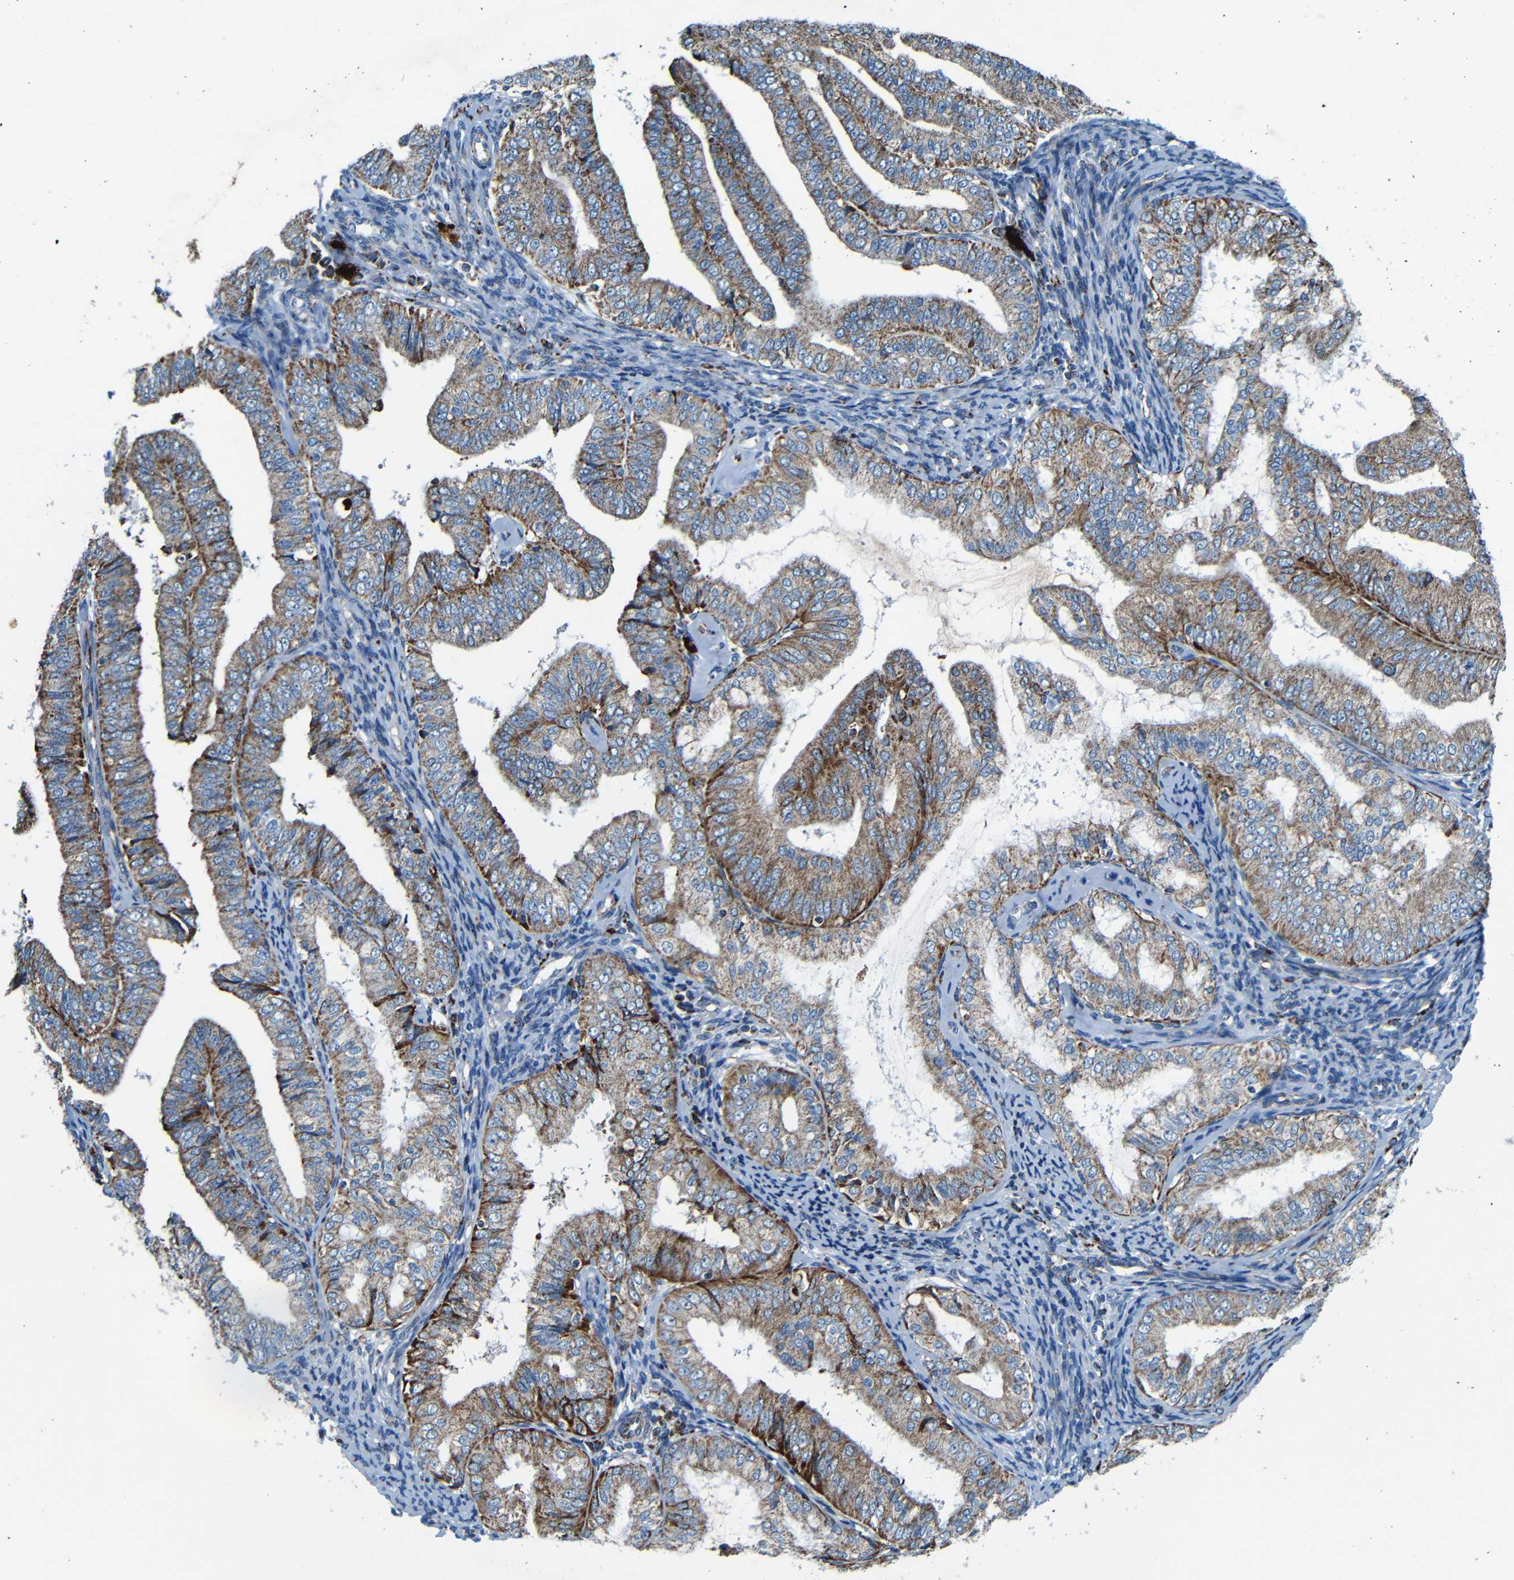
{"staining": {"intensity": "moderate", "quantity": ">75%", "location": "cytoplasmic/membranous"}, "tissue": "endometrial cancer", "cell_type": "Tumor cells", "image_type": "cancer", "snomed": [{"axis": "morphology", "description": "Adenocarcinoma, NOS"}, {"axis": "topography", "description": "Endometrium"}], "caption": "Brown immunohistochemical staining in human endometrial cancer (adenocarcinoma) exhibits moderate cytoplasmic/membranous expression in approximately >75% of tumor cells.", "gene": "WSCD2", "patient": {"sex": "female", "age": 63}}